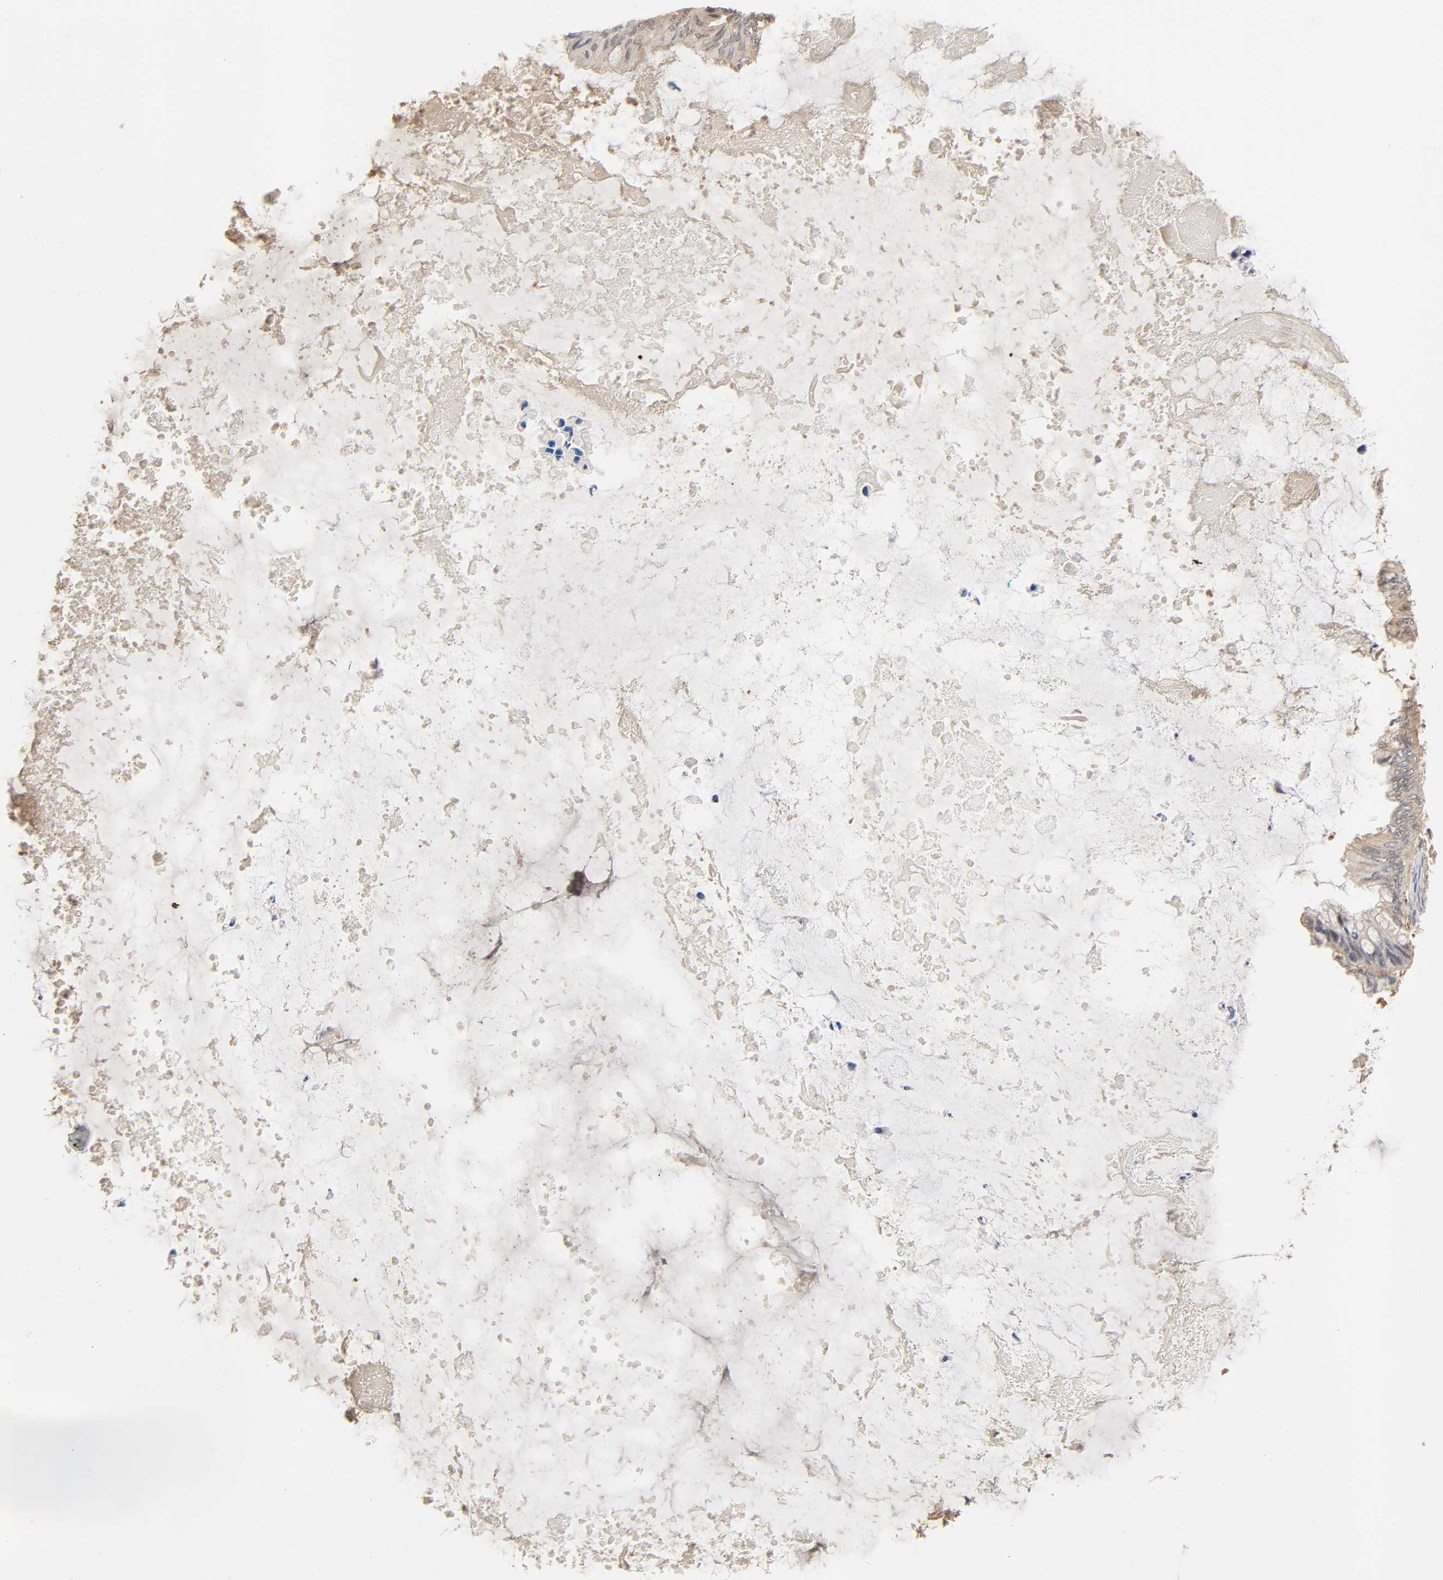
{"staining": {"intensity": "weak", "quantity": ">75%", "location": "cytoplasmic/membranous"}, "tissue": "ovarian cancer", "cell_type": "Tumor cells", "image_type": "cancer", "snomed": [{"axis": "morphology", "description": "Cystadenocarcinoma, mucinous, NOS"}, {"axis": "topography", "description": "Ovary"}], "caption": "Protein staining reveals weak cytoplasmic/membranous positivity in about >75% of tumor cells in ovarian mucinous cystadenocarcinoma. Nuclei are stained in blue.", "gene": "PDE5A", "patient": {"sex": "female", "age": 80}}